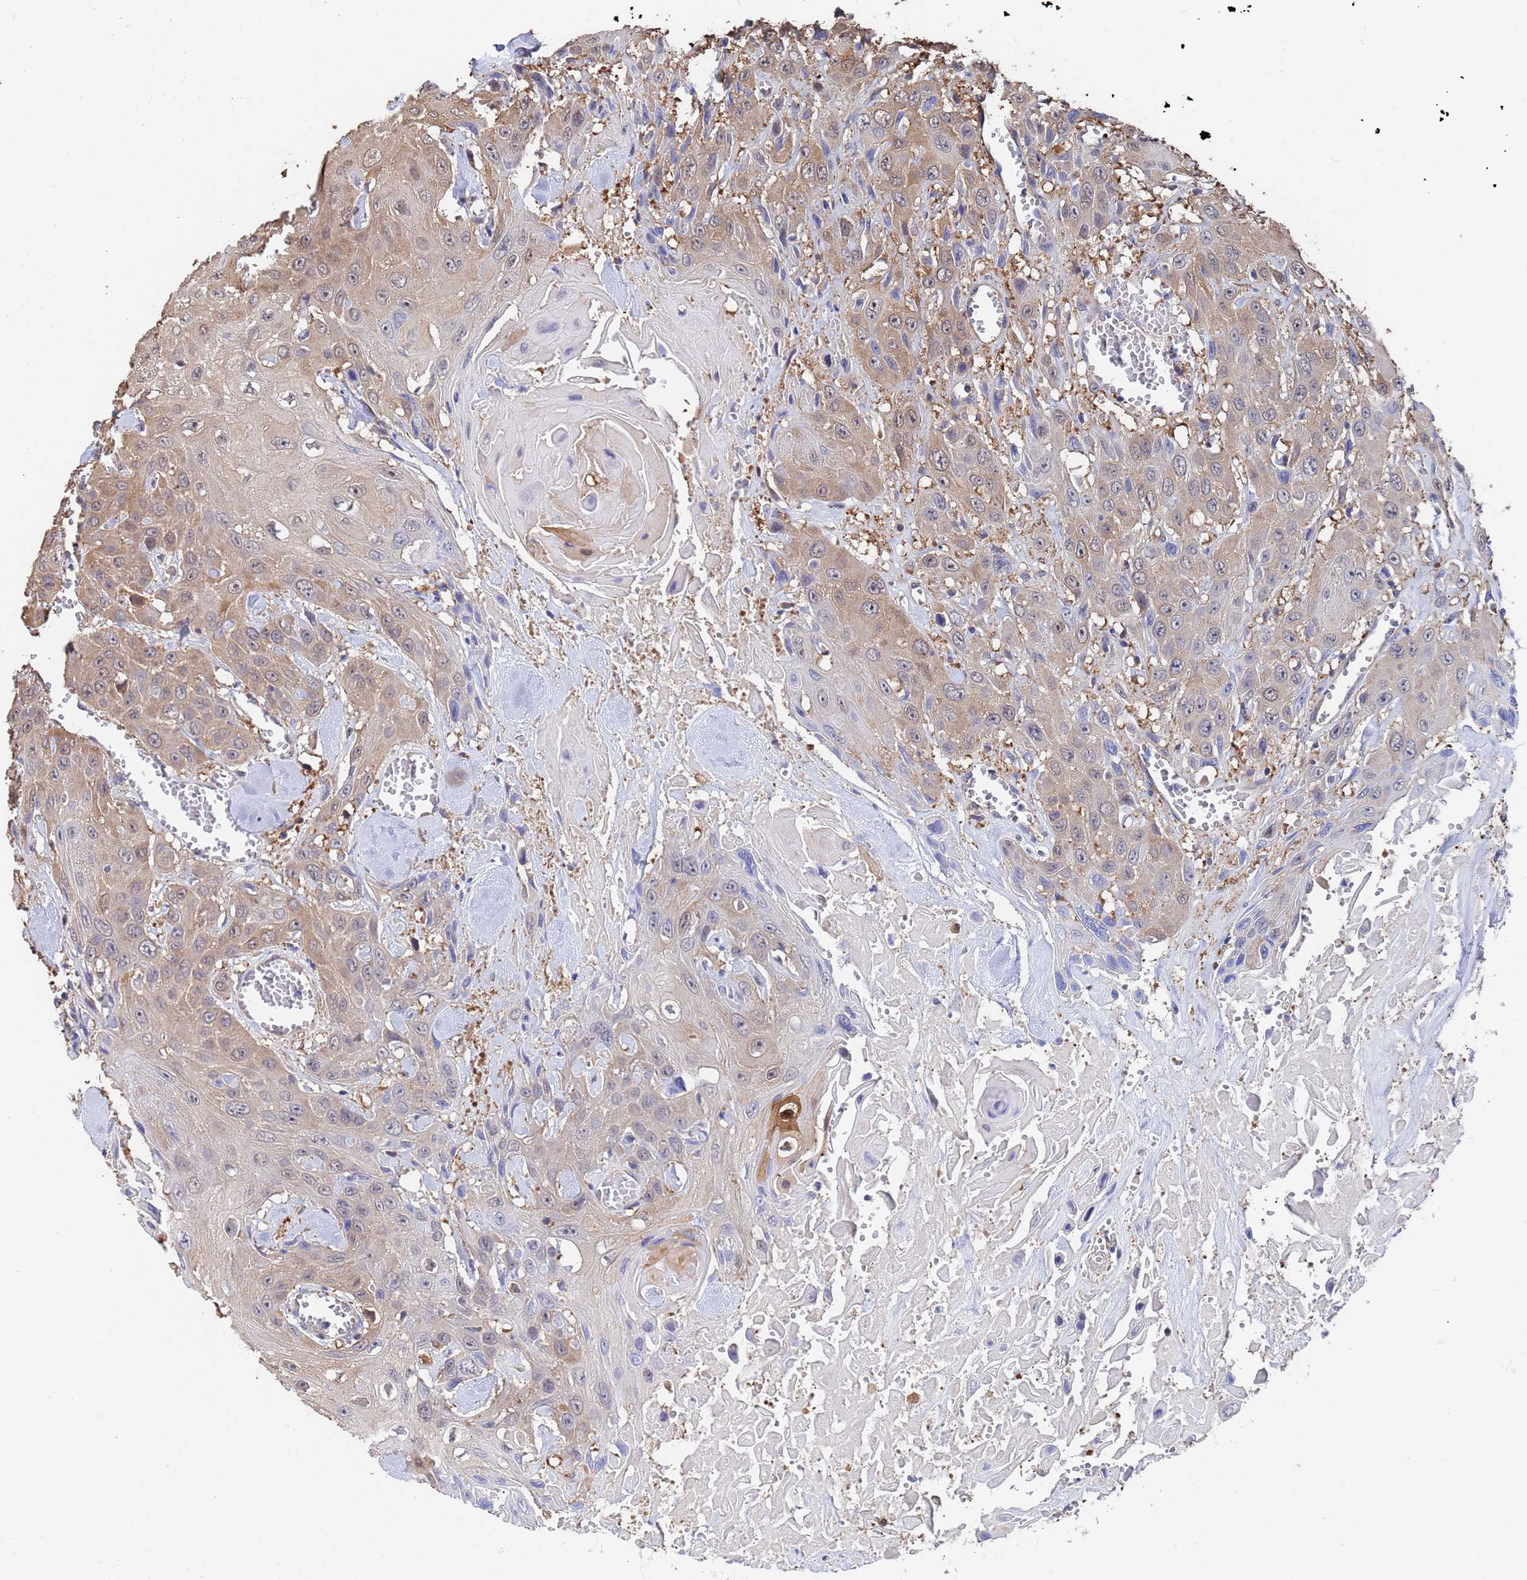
{"staining": {"intensity": "moderate", "quantity": "25%-75%", "location": "cytoplasmic/membranous"}, "tissue": "head and neck cancer", "cell_type": "Tumor cells", "image_type": "cancer", "snomed": [{"axis": "morphology", "description": "Squamous cell carcinoma, NOS"}, {"axis": "topography", "description": "Head-Neck"}], "caption": "Immunohistochemical staining of human head and neck cancer displays medium levels of moderate cytoplasmic/membranous protein staining in approximately 25%-75% of tumor cells. Nuclei are stained in blue.", "gene": "FAM25A", "patient": {"sex": "male", "age": 81}}